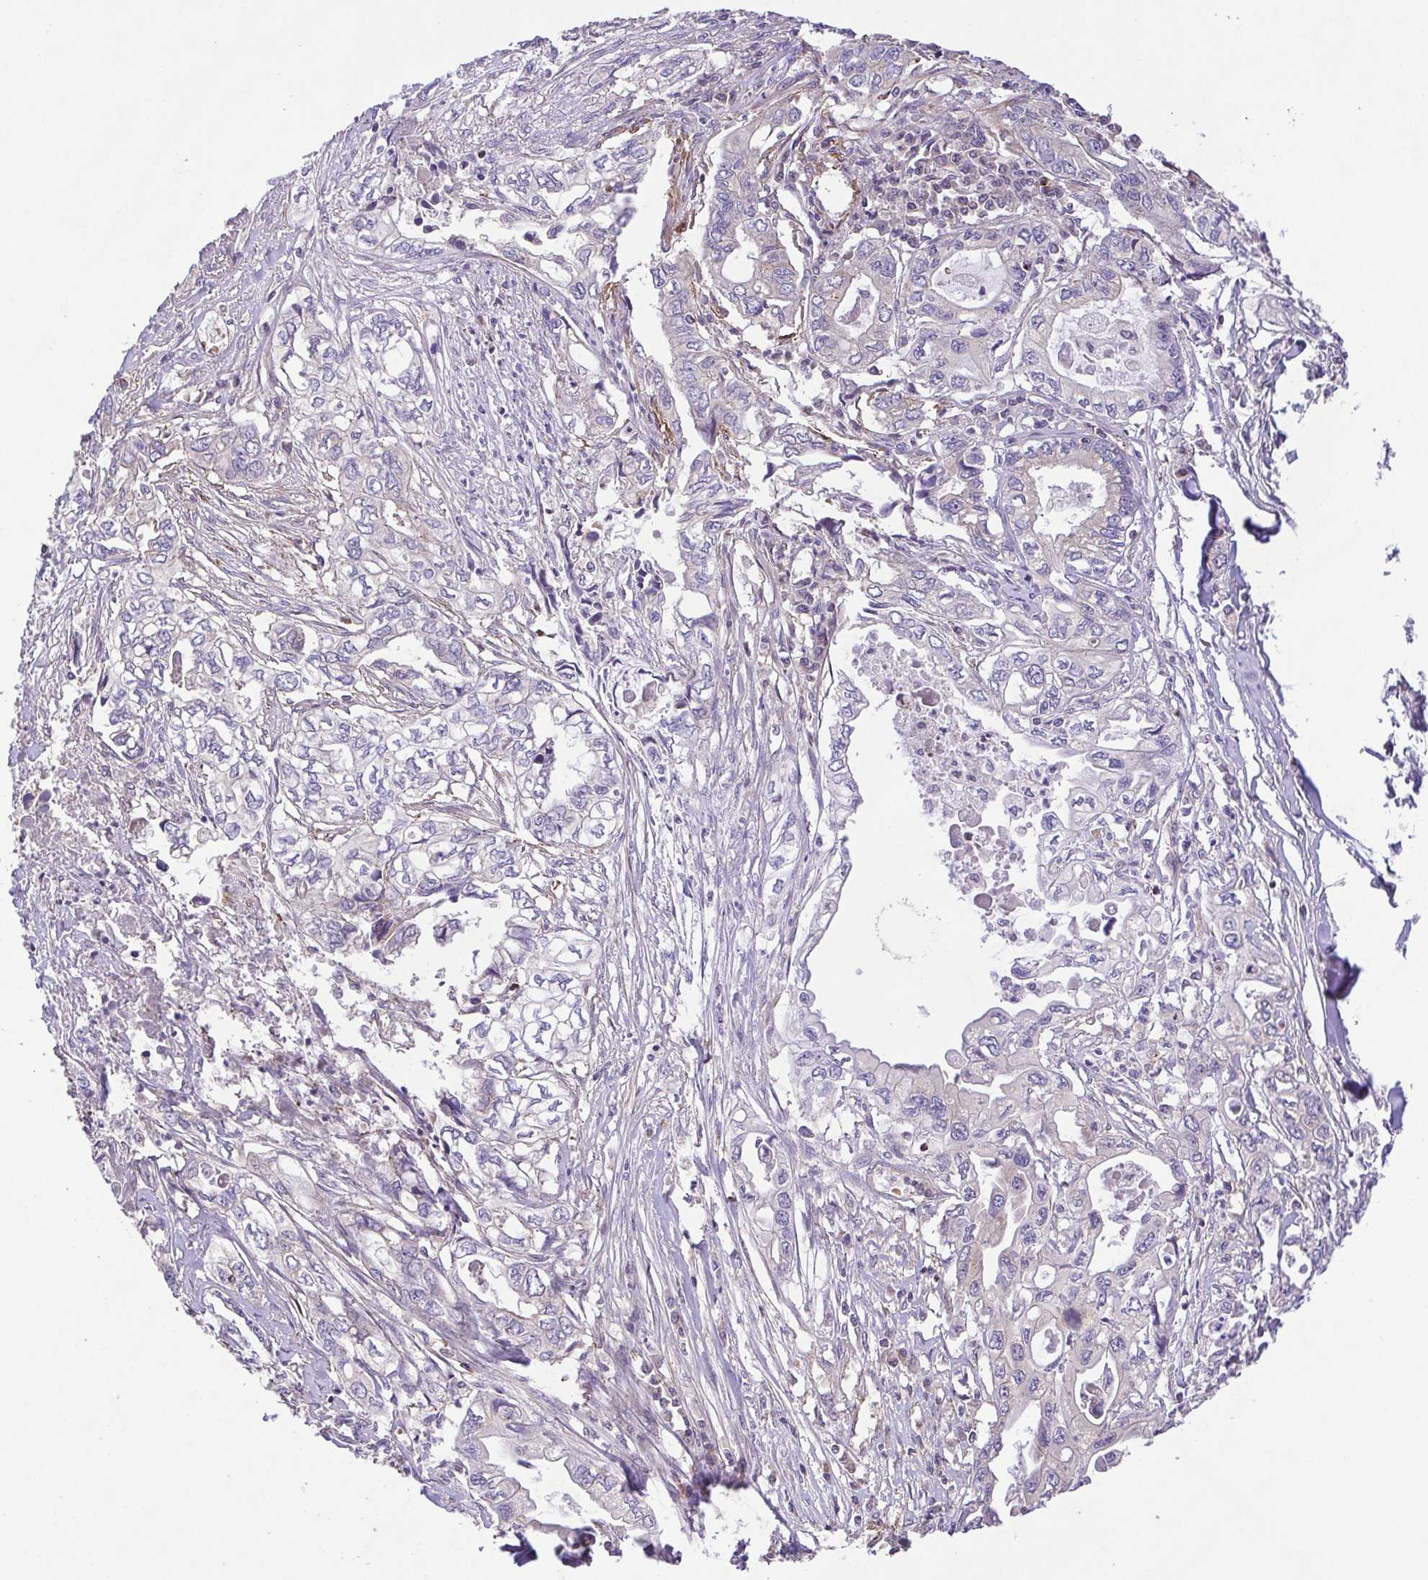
{"staining": {"intensity": "weak", "quantity": "<25%", "location": "cytoplasmic/membranous"}, "tissue": "pancreatic cancer", "cell_type": "Tumor cells", "image_type": "cancer", "snomed": [{"axis": "morphology", "description": "Adenocarcinoma, NOS"}, {"axis": "topography", "description": "Pancreas"}], "caption": "Micrograph shows no protein expression in tumor cells of pancreatic adenocarcinoma tissue. (DAB IHC visualized using brightfield microscopy, high magnification).", "gene": "IDE", "patient": {"sex": "male", "age": 68}}